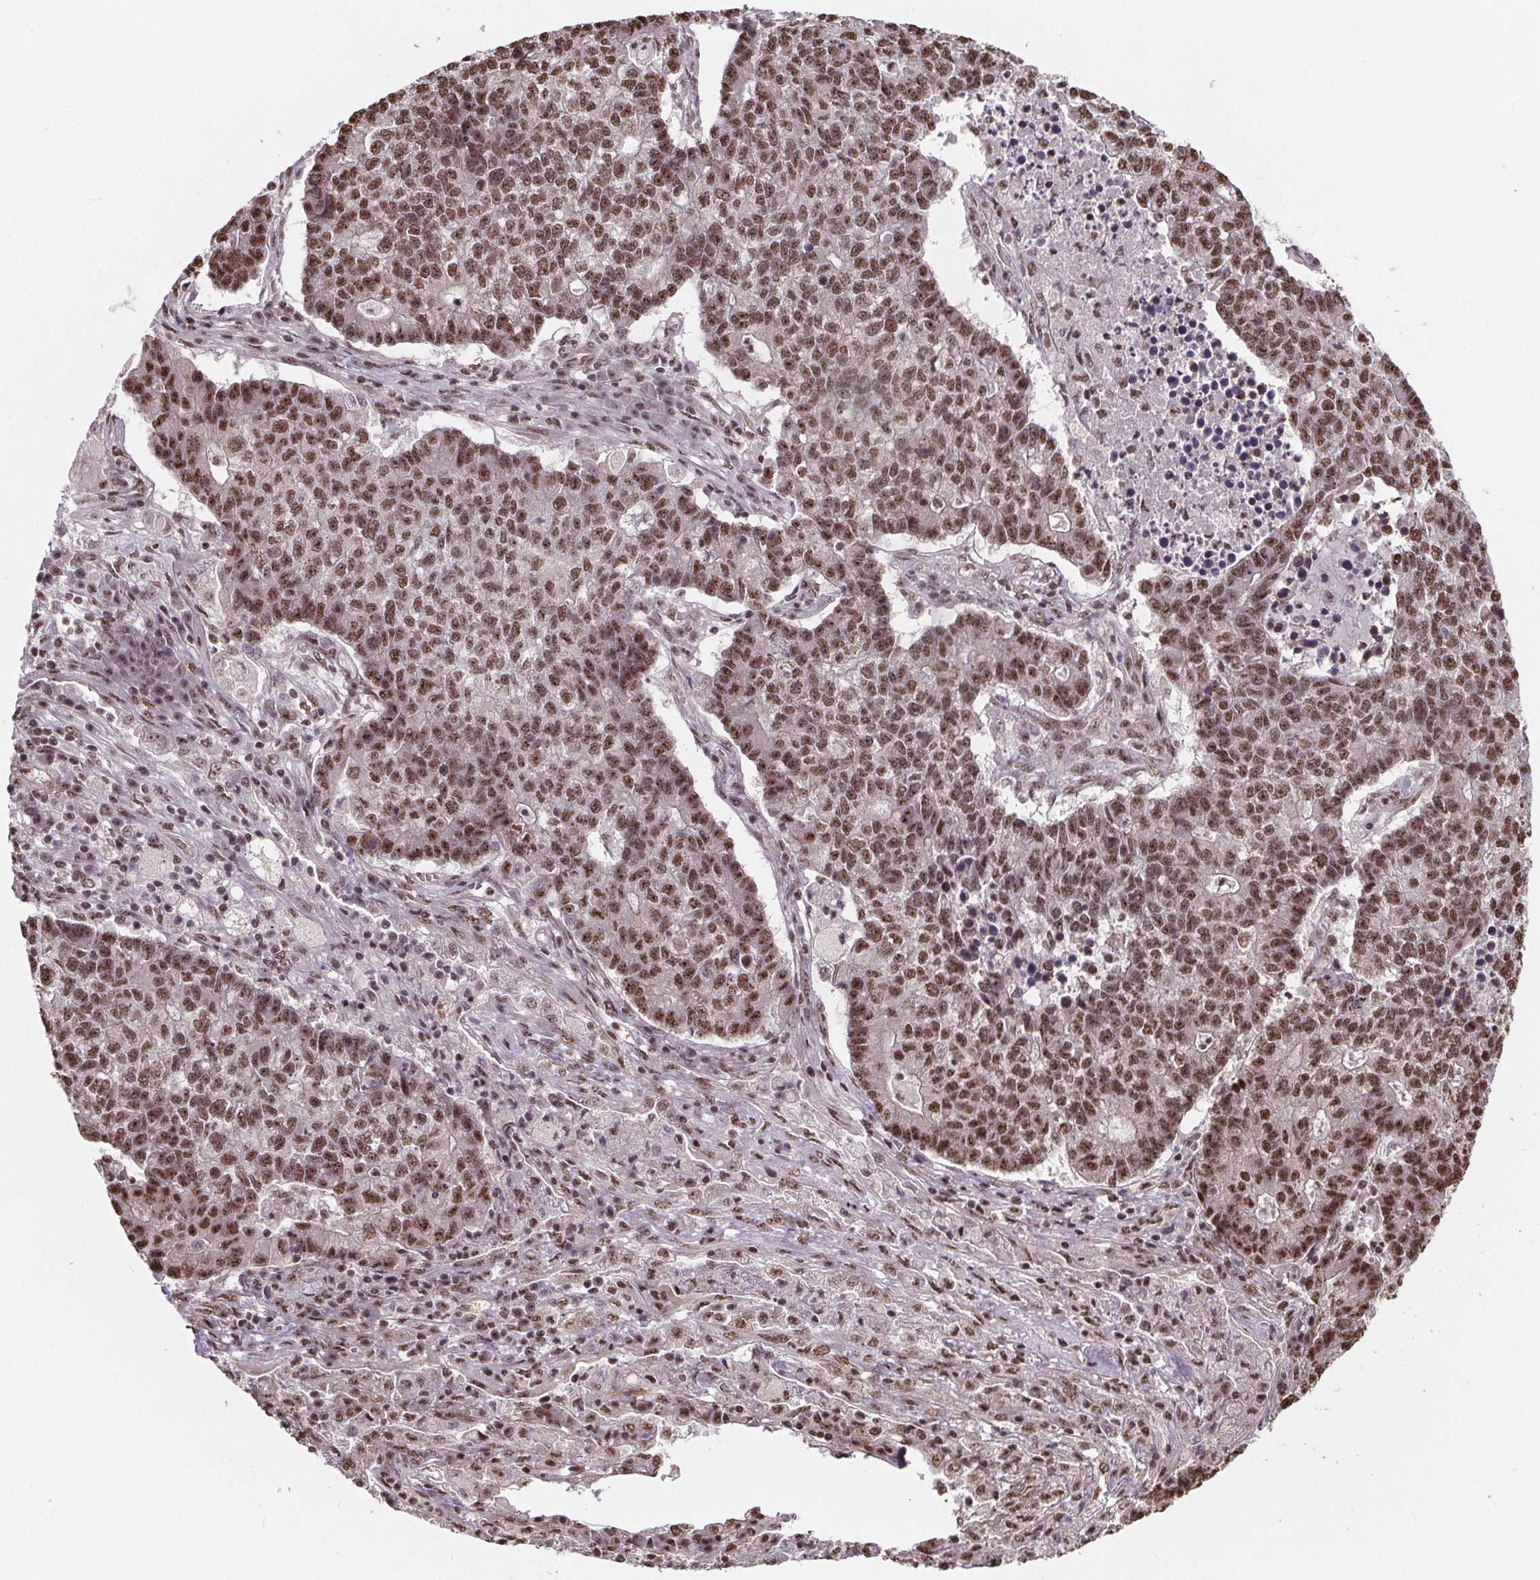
{"staining": {"intensity": "moderate", "quantity": ">75%", "location": "nuclear"}, "tissue": "lung cancer", "cell_type": "Tumor cells", "image_type": "cancer", "snomed": [{"axis": "morphology", "description": "Adenocarcinoma, NOS"}, {"axis": "topography", "description": "Lung"}], "caption": "Human lung cancer stained with a protein marker exhibits moderate staining in tumor cells.", "gene": "JARID2", "patient": {"sex": "male", "age": 57}}